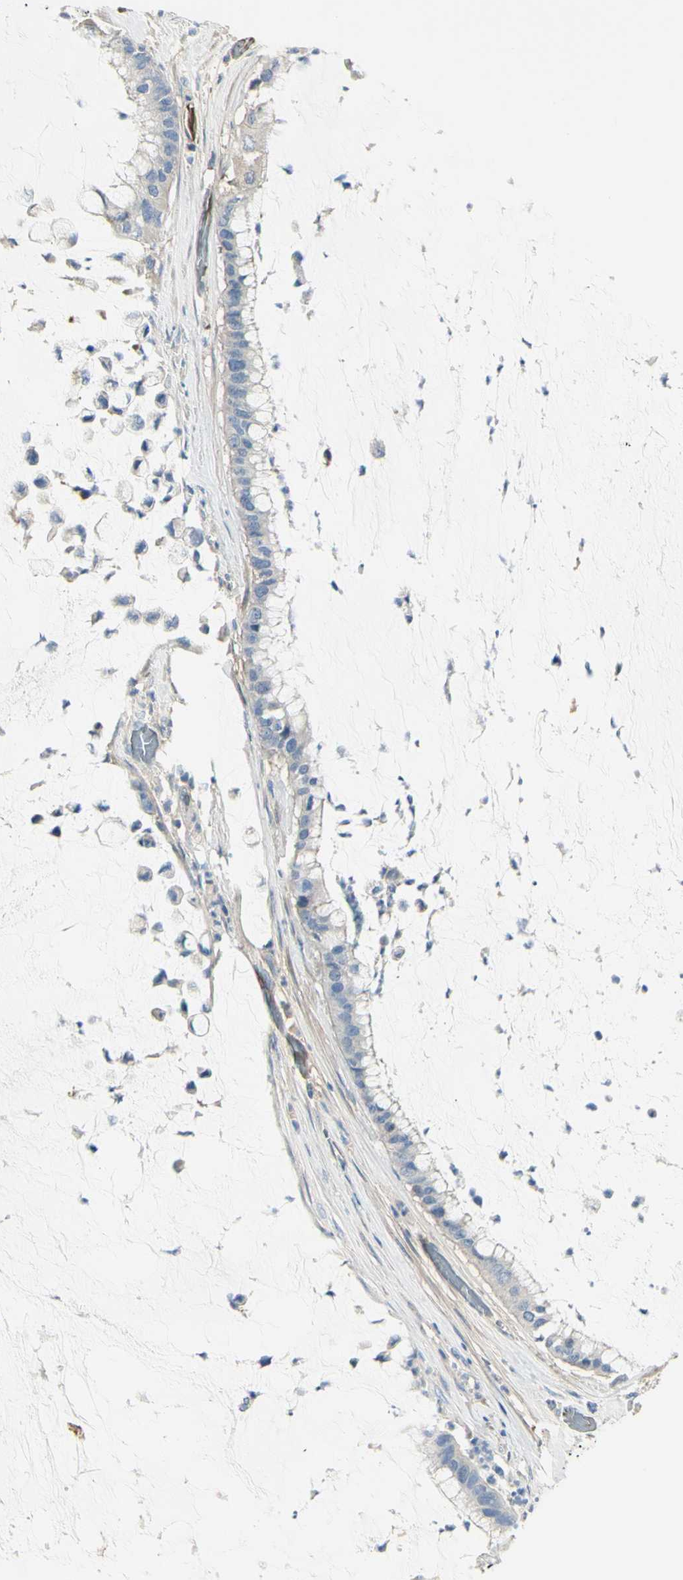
{"staining": {"intensity": "negative", "quantity": "none", "location": "none"}, "tissue": "pancreatic cancer", "cell_type": "Tumor cells", "image_type": "cancer", "snomed": [{"axis": "morphology", "description": "Adenocarcinoma, NOS"}, {"axis": "topography", "description": "Pancreas"}], "caption": "Micrograph shows no significant protein staining in tumor cells of pancreatic cancer (adenocarcinoma).", "gene": "NCBP2L", "patient": {"sex": "male", "age": 41}}